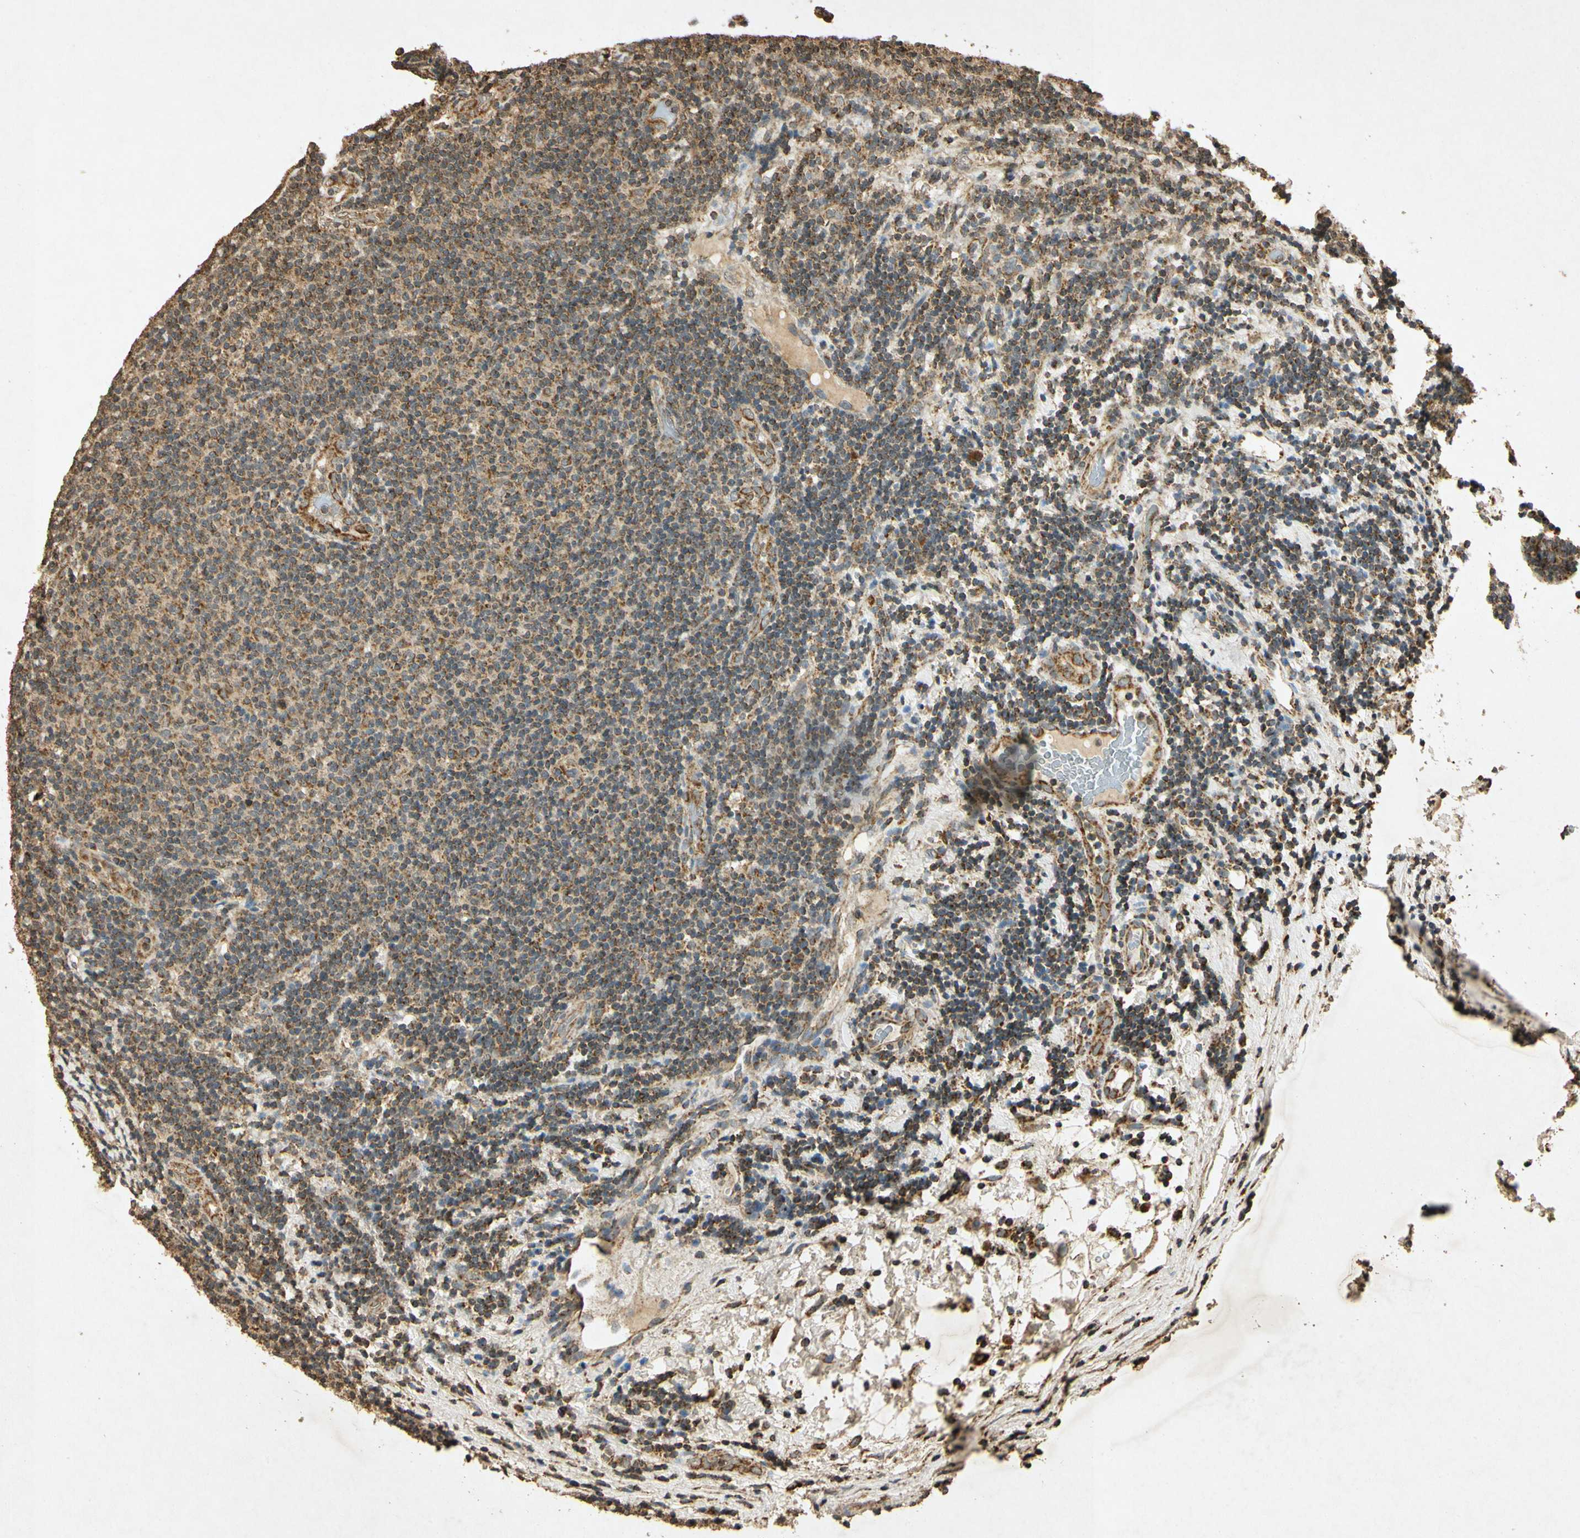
{"staining": {"intensity": "weak", "quantity": ">75%", "location": "cytoplasmic/membranous"}, "tissue": "lymphoma", "cell_type": "Tumor cells", "image_type": "cancer", "snomed": [{"axis": "morphology", "description": "Malignant lymphoma, non-Hodgkin's type, Low grade"}, {"axis": "topography", "description": "Lymph node"}], "caption": "DAB (3,3'-diaminobenzidine) immunohistochemical staining of low-grade malignant lymphoma, non-Hodgkin's type displays weak cytoplasmic/membranous protein expression in approximately >75% of tumor cells.", "gene": "PRDX3", "patient": {"sex": "male", "age": 83}}